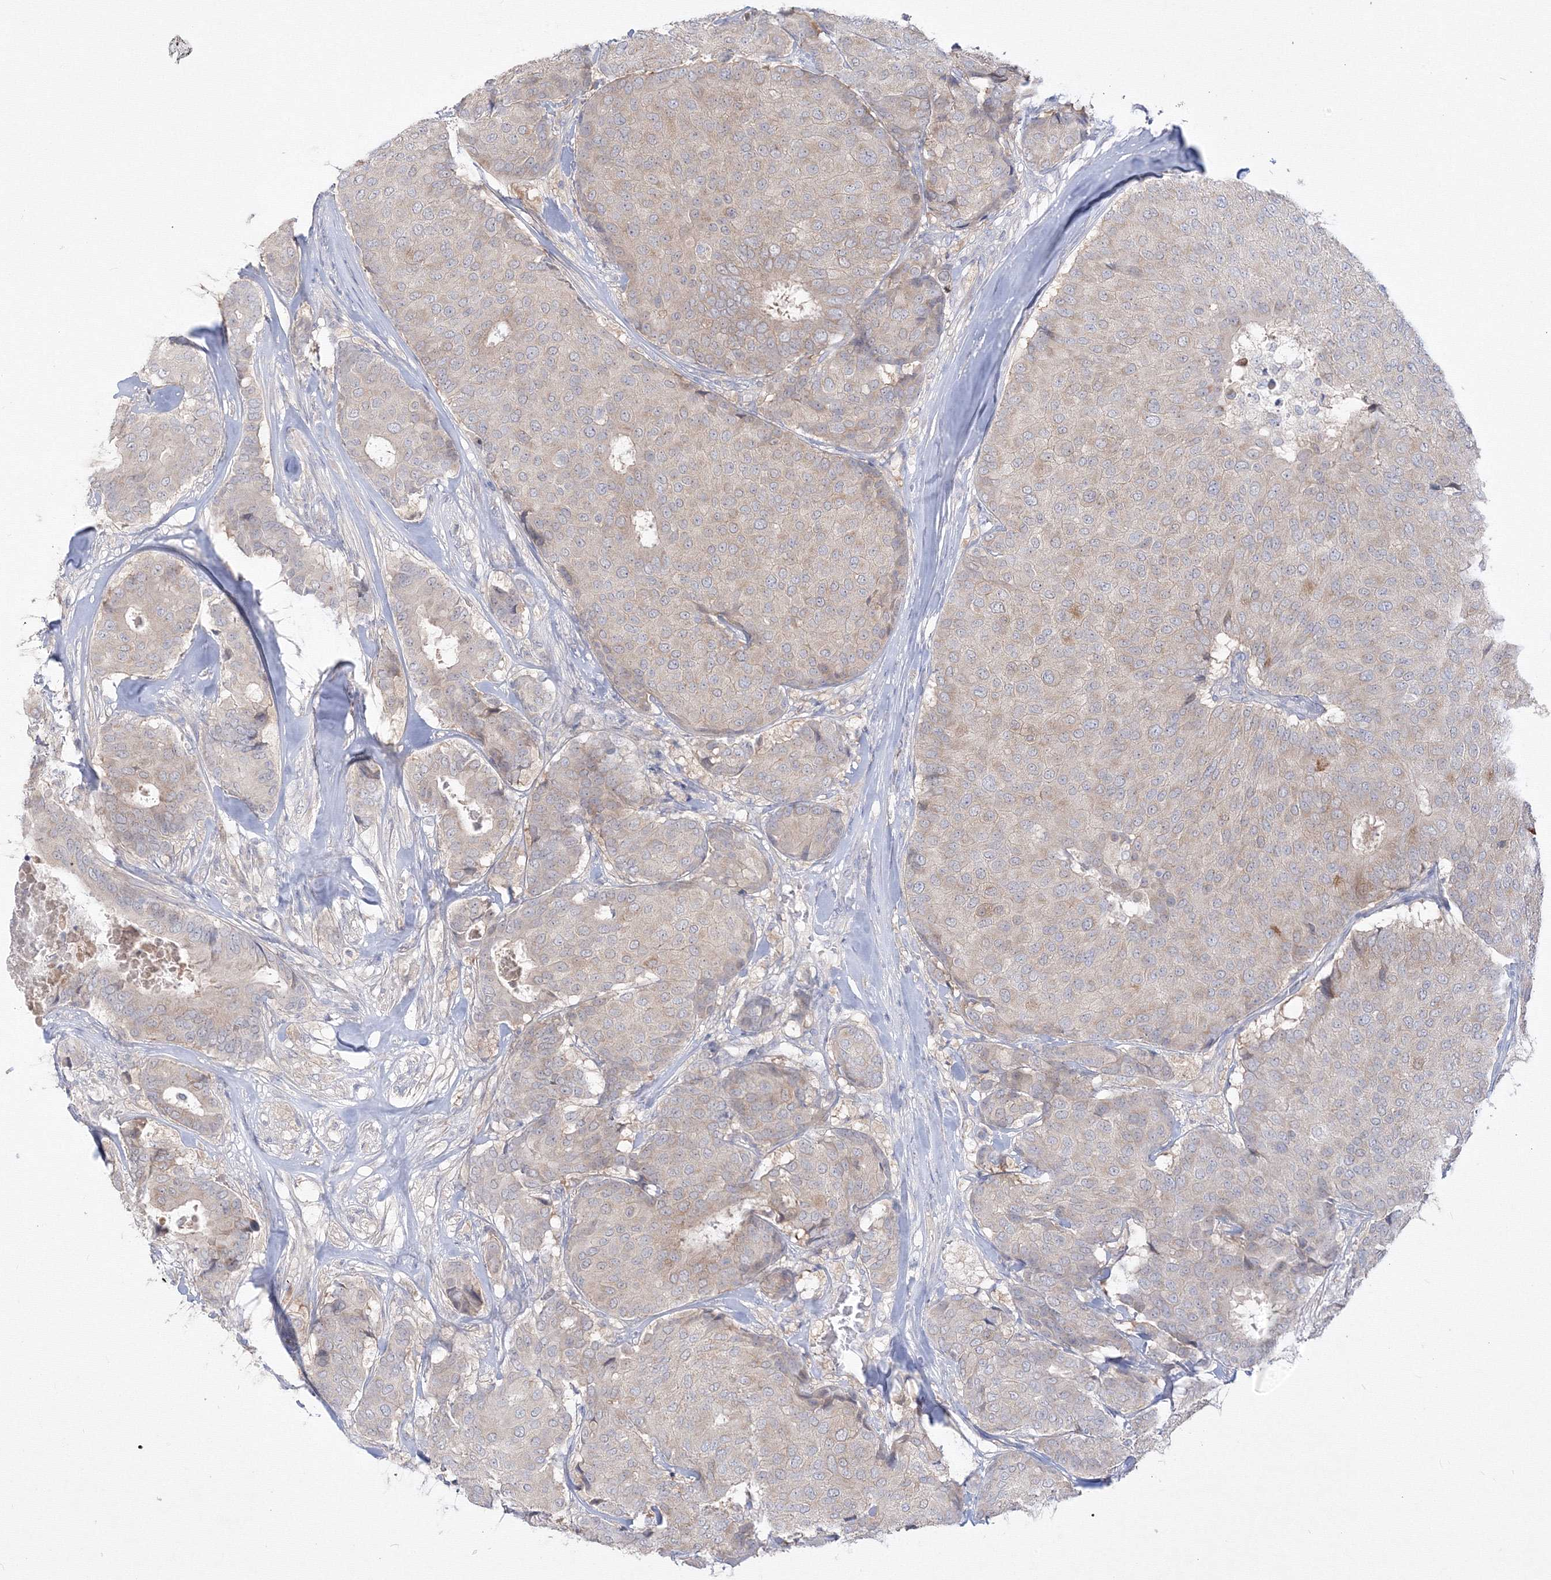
{"staining": {"intensity": "weak", "quantity": "<25%", "location": "cytoplasmic/membranous"}, "tissue": "breast cancer", "cell_type": "Tumor cells", "image_type": "cancer", "snomed": [{"axis": "morphology", "description": "Duct carcinoma"}, {"axis": "topography", "description": "Breast"}], "caption": "High power microscopy micrograph of an immunohistochemistry photomicrograph of breast intraductal carcinoma, revealing no significant expression in tumor cells. The staining is performed using DAB (3,3'-diaminobenzidine) brown chromogen with nuclei counter-stained in using hematoxylin.", "gene": "FBXL8", "patient": {"sex": "female", "age": 75}}